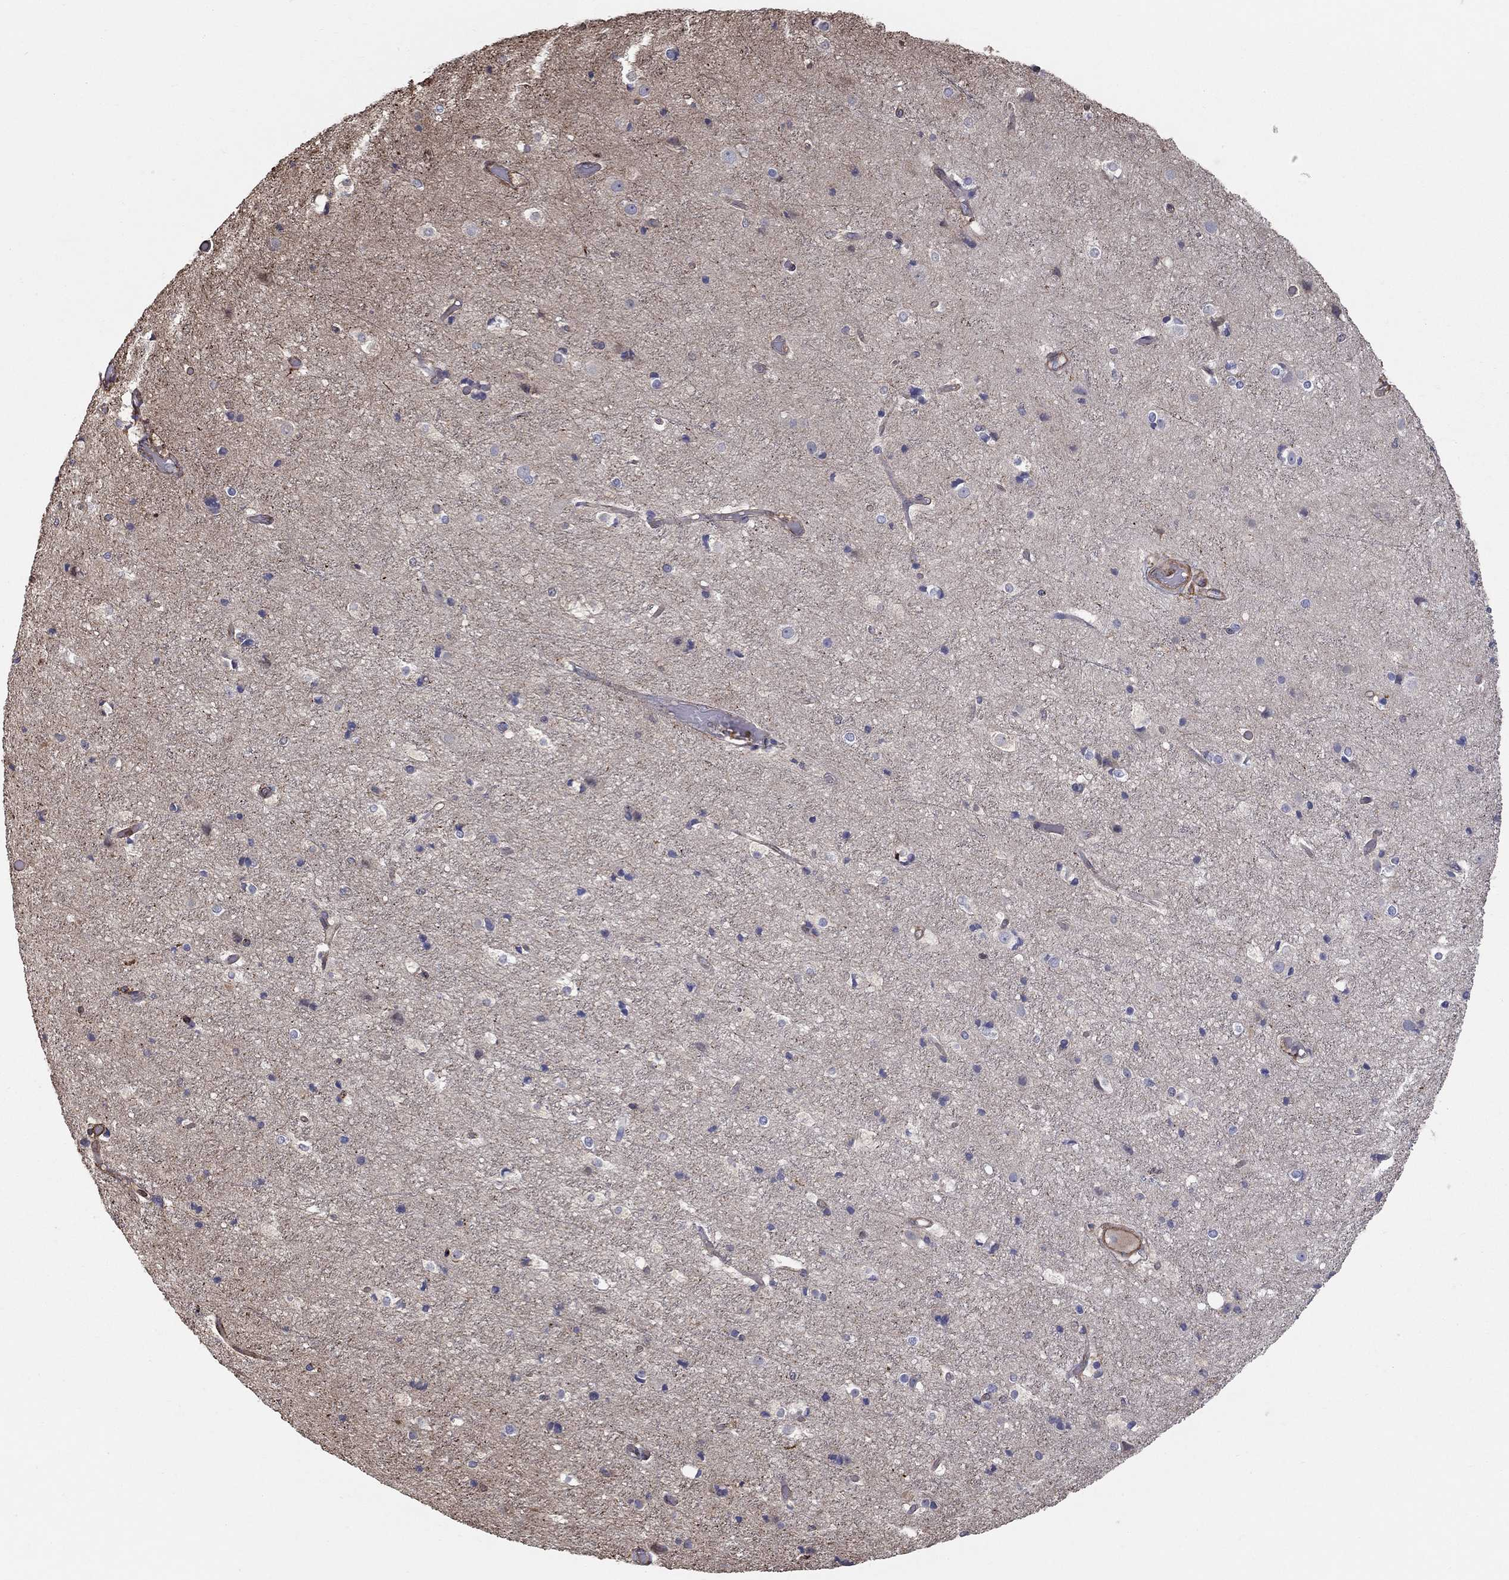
{"staining": {"intensity": "strong", "quantity": "25%-75%", "location": "cytoplasmic/membranous"}, "tissue": "cerebral cortex", "cell_type": "Endothelial cells", "image_type": "normal", "snomed": [{"axis": "morphology", "description": "Normal tissue, NOS"}, {"axis": "topography", "description": "Cerebral cortex"}], "caption": "Immunohistochemistry histopathology image of normal cerebral cortex: human cerebral cortex stained using immunohistochemistry displays high levels of strong protein expression localized specifically in the cytoplasmic/membranous of endothelial cells, appearing as a cytoplasmic/membranous brown color.", "gene": "NPHP1", "patient": {"sex": "female", "age": 52}}